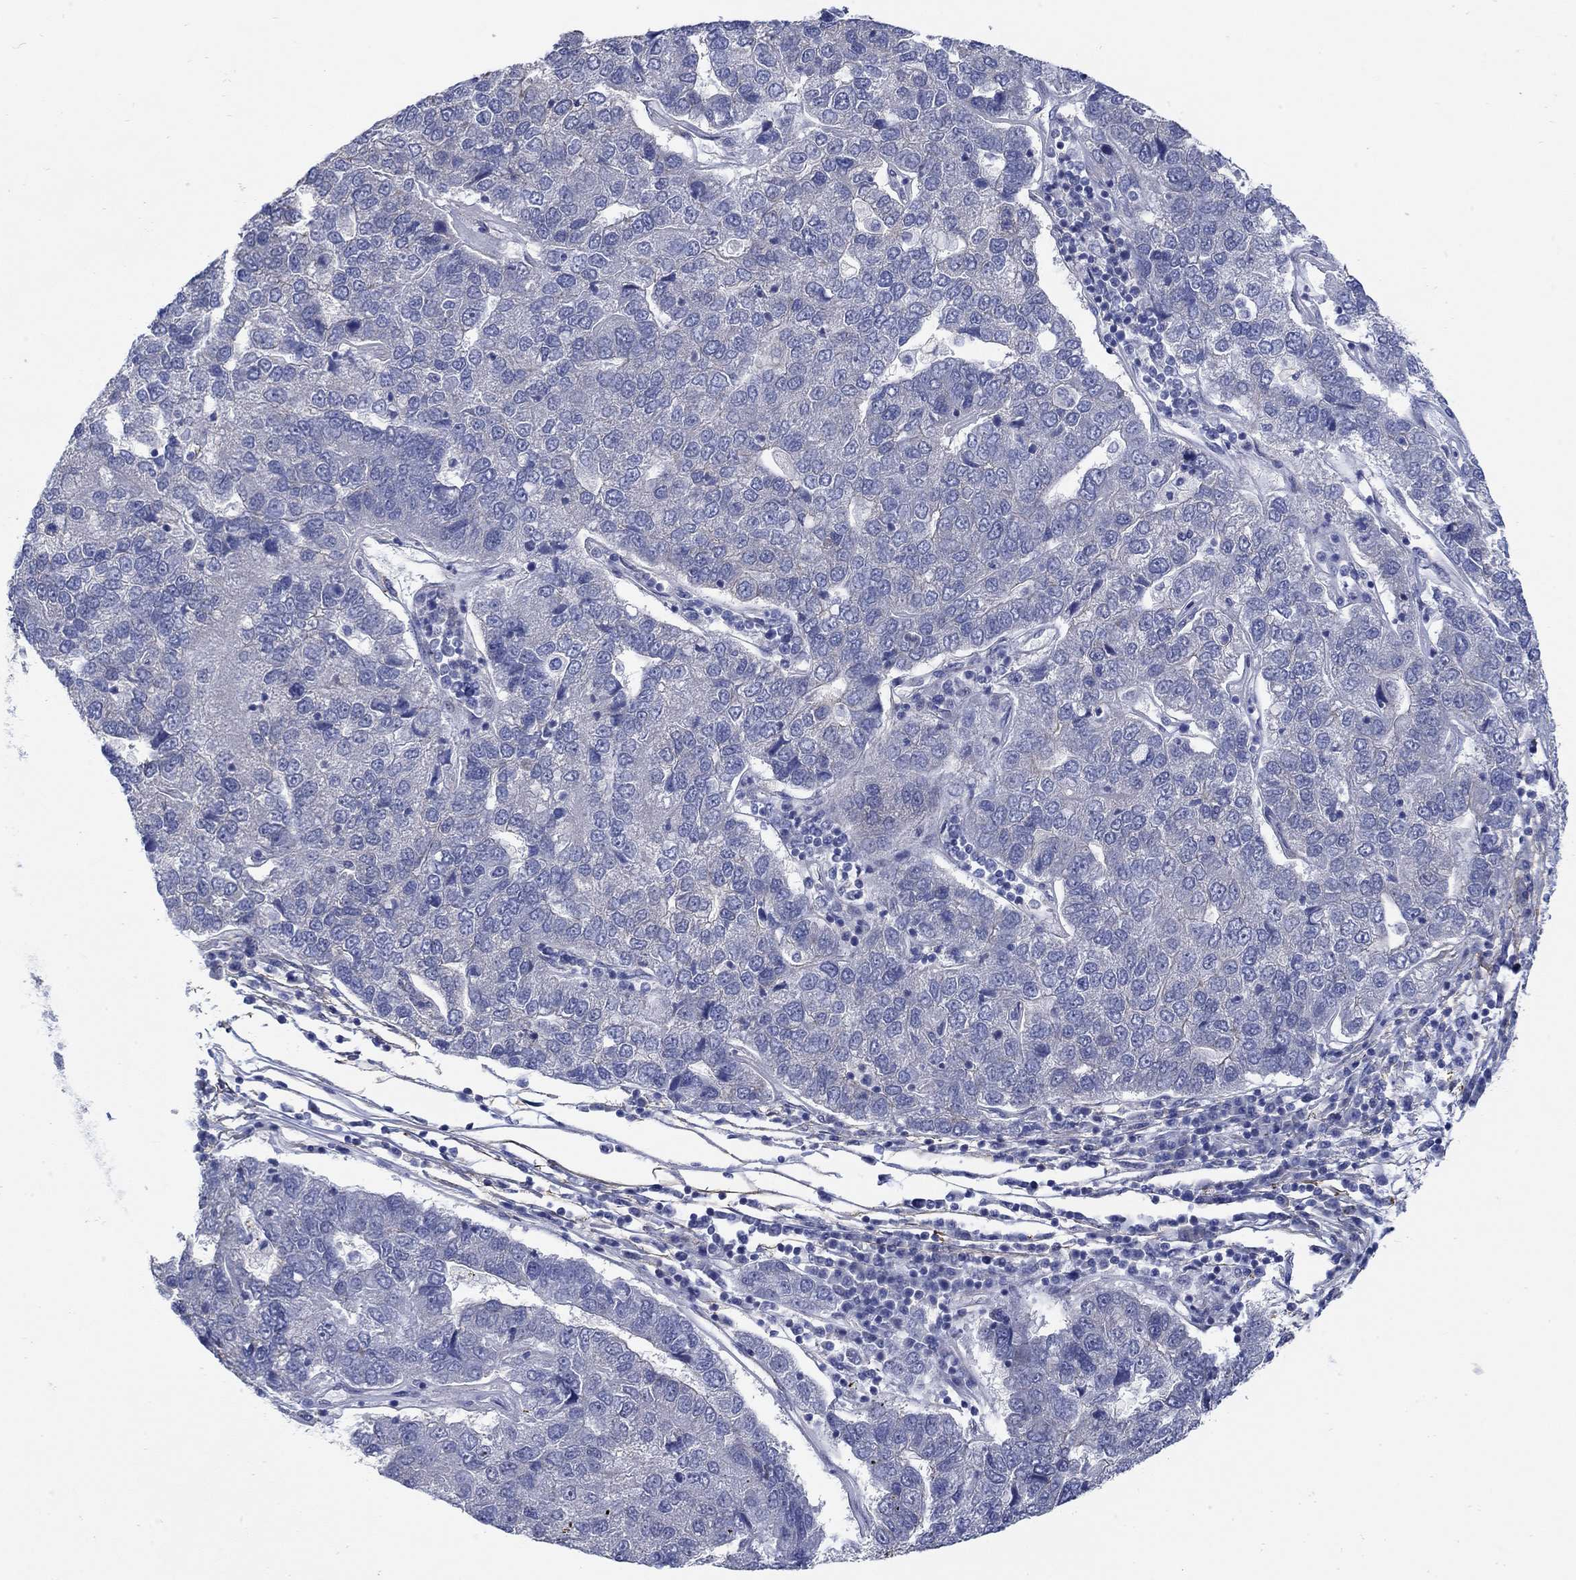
{"staining": {"intensity": "negative", "quantity": "none", "location": "none"}, "tissue": "pancreatic cancer", "cell_type": "Tumor cells", "image_type": "cancer", "snomed": [{"axis": "morphology", "description": "Adenocarcinoma, NOS"}, {"axis": "topography", "description": "Pancreas"}], "caption": "Tumor cells show no significant staining in pancreatic cancer (adenocarcinoma).", "gene": "SCN7A", "patient": {"sex": "female", "age": 61}}